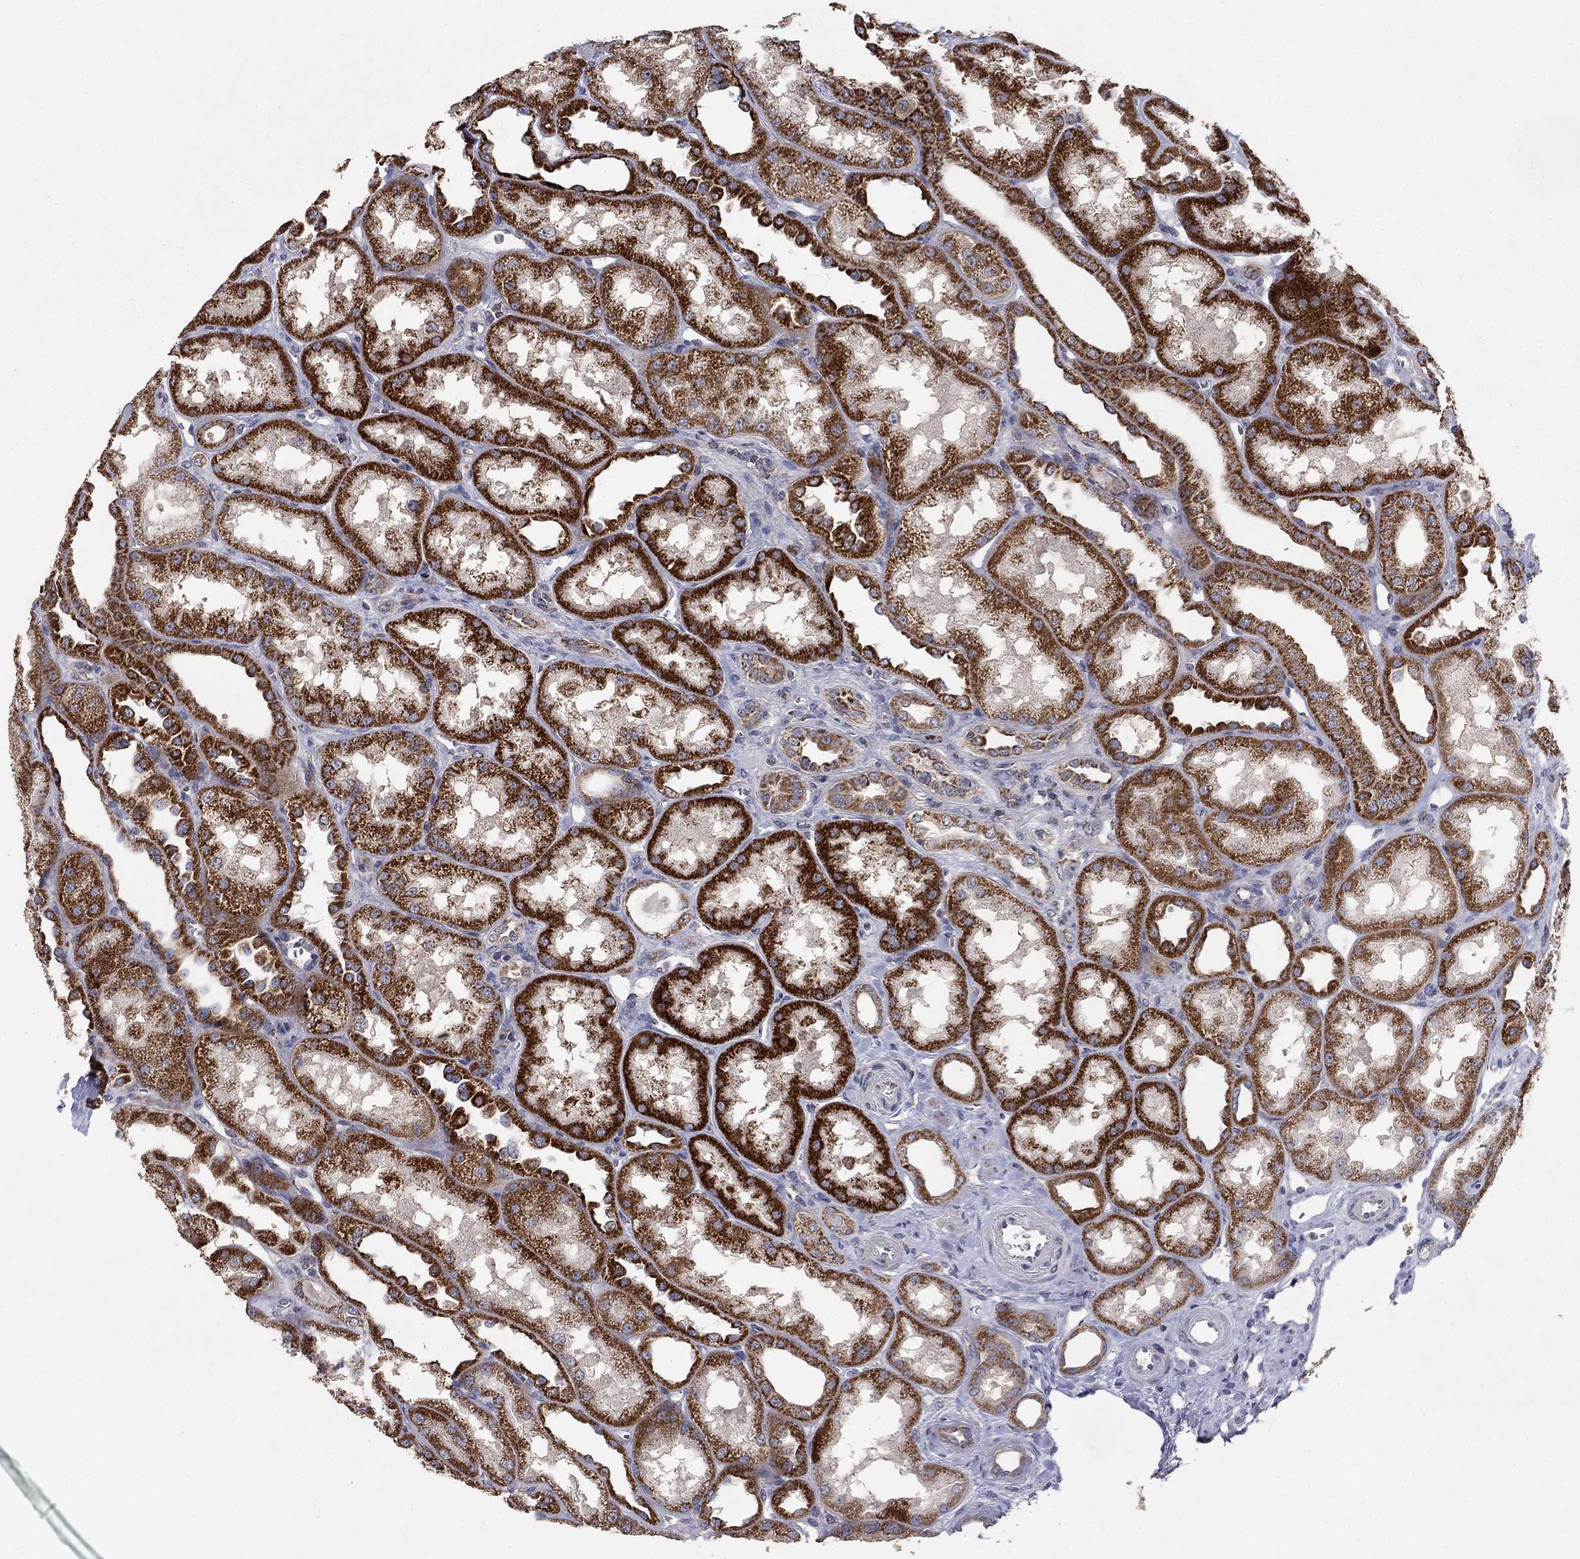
{"staining": {"intensity": "moderate", "quantity": "<25%", "location": "cytoplasmic/membranous"}, "tissue": "kidney", "cell_type": "Cells in glomeruli", "image_type": "normal", "snomed": [{"axis": "morphology", "description": "Normal tissue, NOS"}, {"axis": "topography", "description": "Kidney"}], "caption": "DAB immunohistochemical staining of benign kidney exhibits moderate cytoplasmic/membranous protein expression in approximately <25% of cells in glomeruli.", "gene": "GPSM1", "patient": {"sex": "male", "age": 61}}